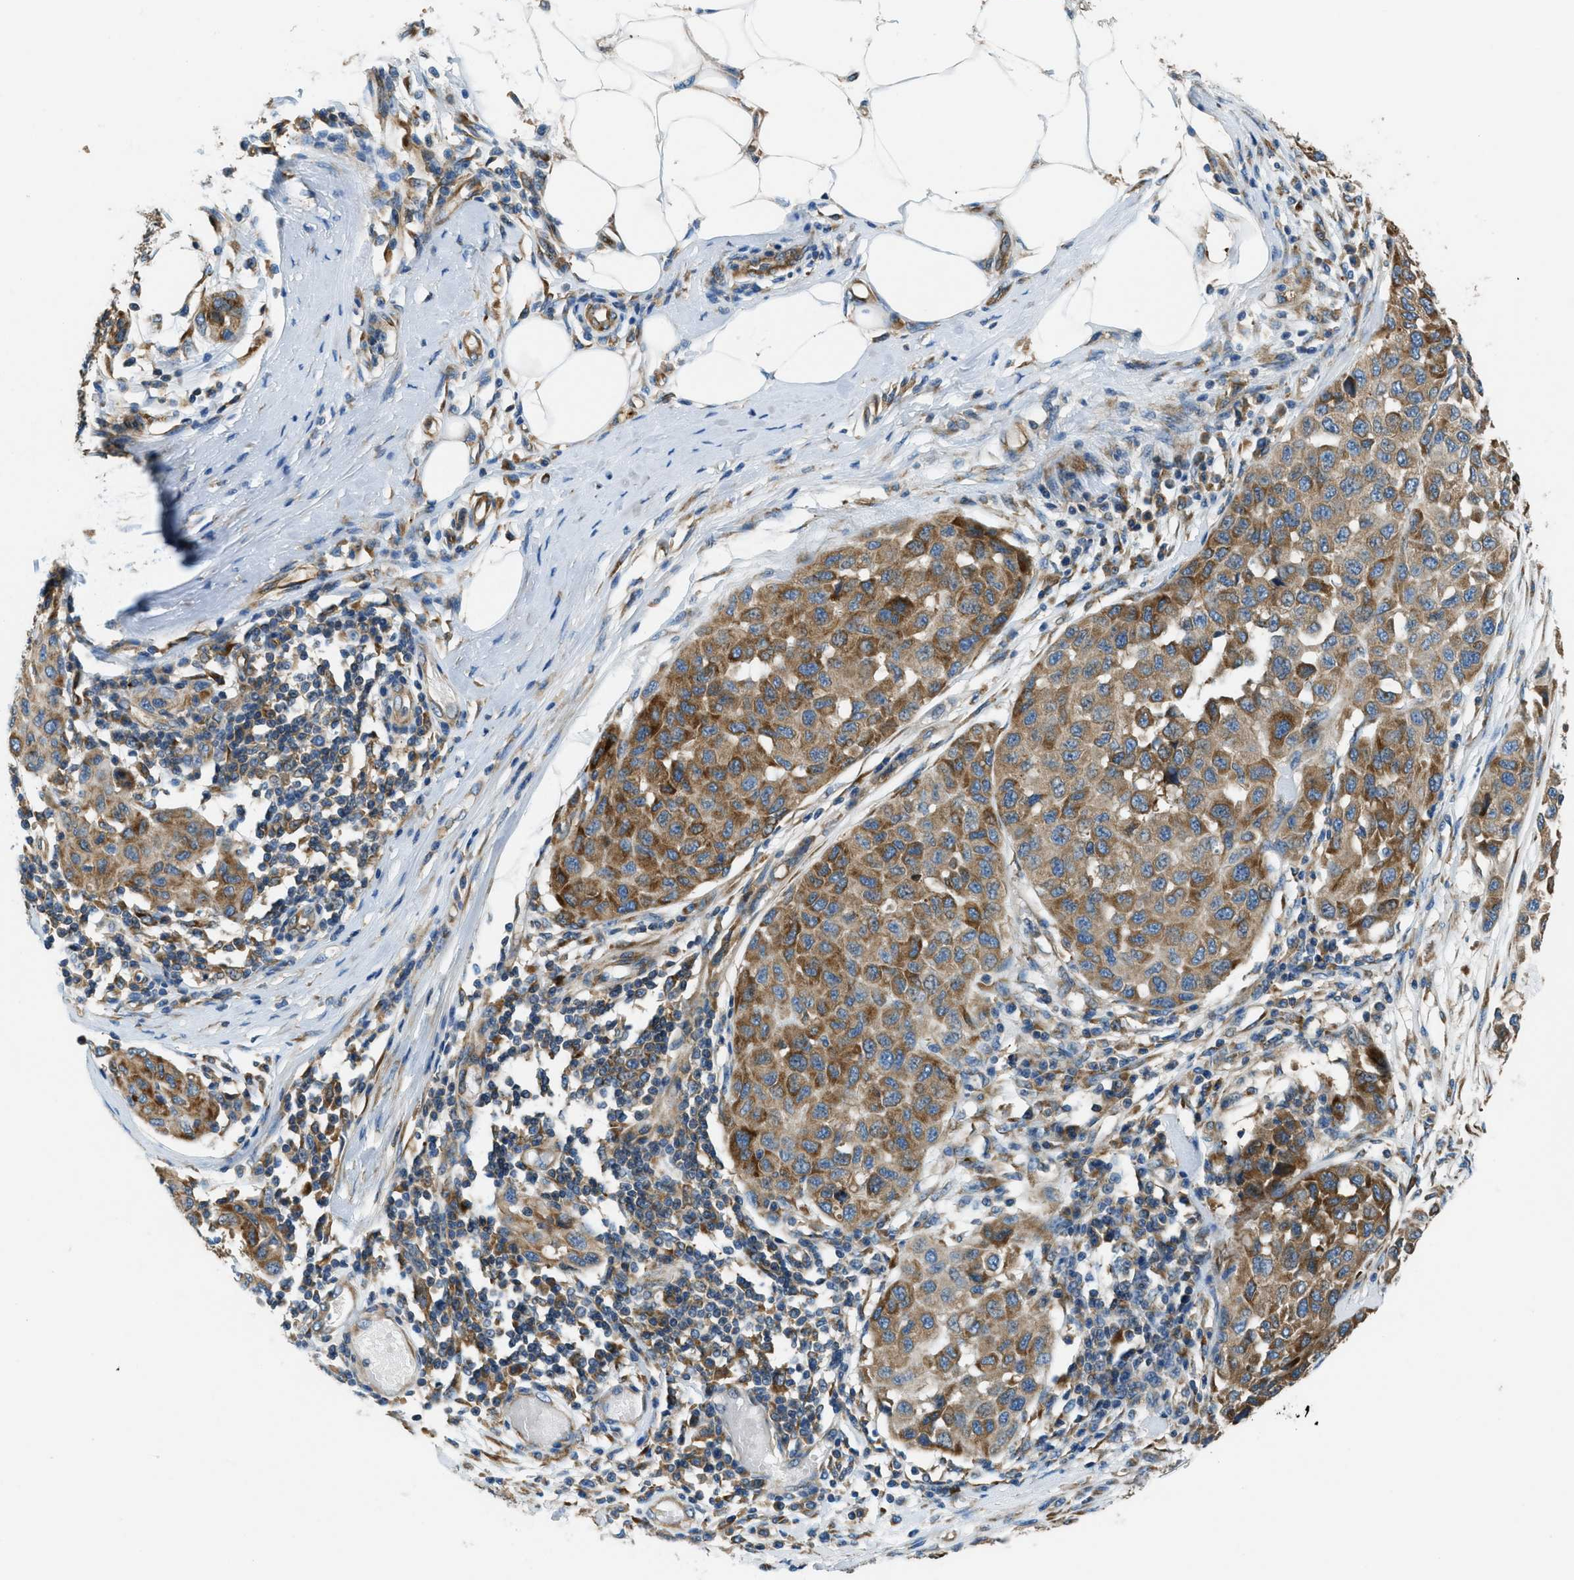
{"staining": {"intensity": "moderate", "quantity": ">75%", "location": "cytoplasmic/membranous"}, "tissue": "melanoma", "cell_type": "Tumor cells", "image_type": "cancer", "snomed": [{"axis": "morphology", "description": "Normal tissue, NOS"}, {"axis": "morphology", "description": "Malignant melanoma, NOS"}, {"axis": "topography", "description": "Skin"}], "caption": "Immunohistochemical staining of malignant melanoma demonstrates medium levels of moderate cytoplasmic/membranous expression in about >75% of tumor cells.", "gene": "GIMAP8", "patient": {"sex": "male", "age": 62}}